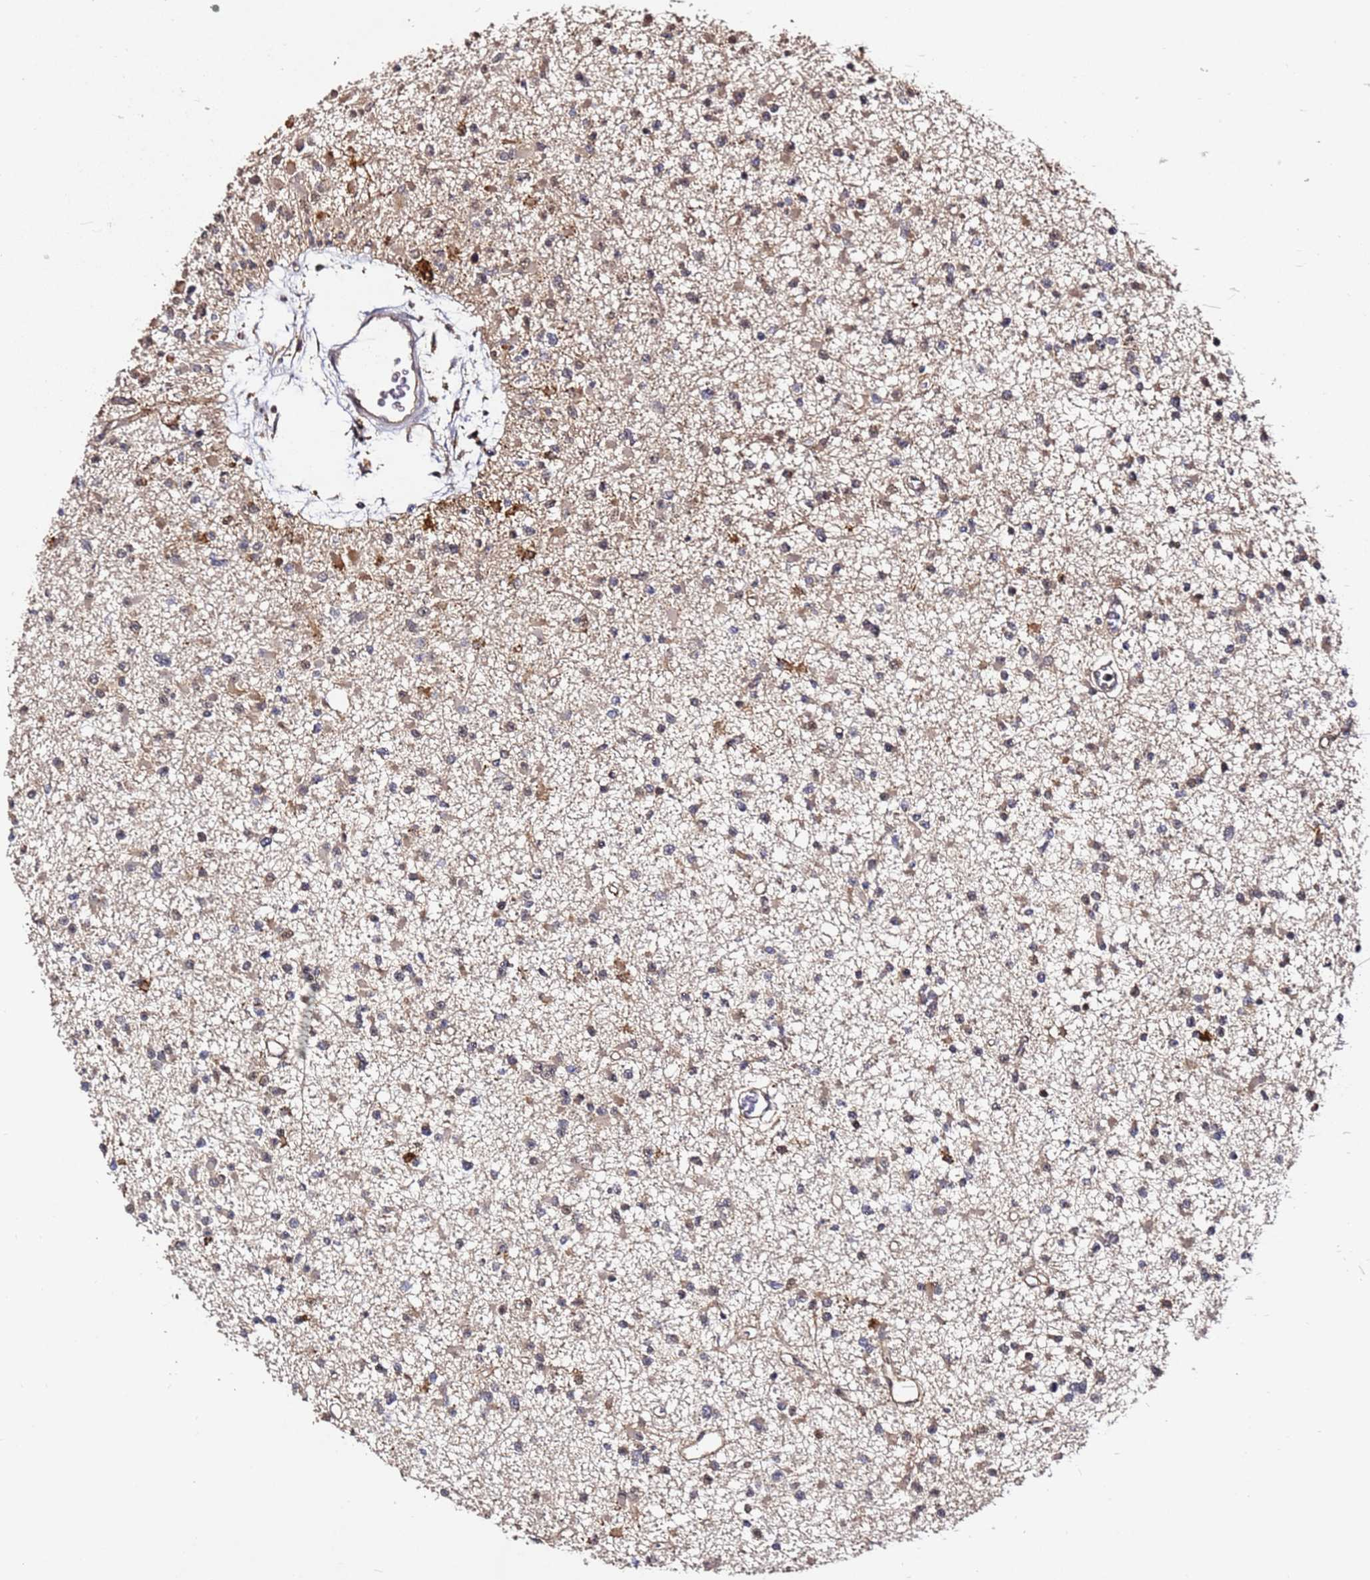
{"staining": {"intensity": "negative", "quantity": "none", "location": "none"}, "tissue": "glioma", "cell_type": "Tumor cells", "image_type": "cancer", "snomed": [{"axis": "morphology", "description": "Glioma, malignant, Low grade"}, {"axis": "topography", "description": "Brain"}], "caption": "This is an IHC histopathology image of glioma. There is no expression in tumor cells.", "gene": "ALG11", "patient": {"sex": "female", "age": 22}}